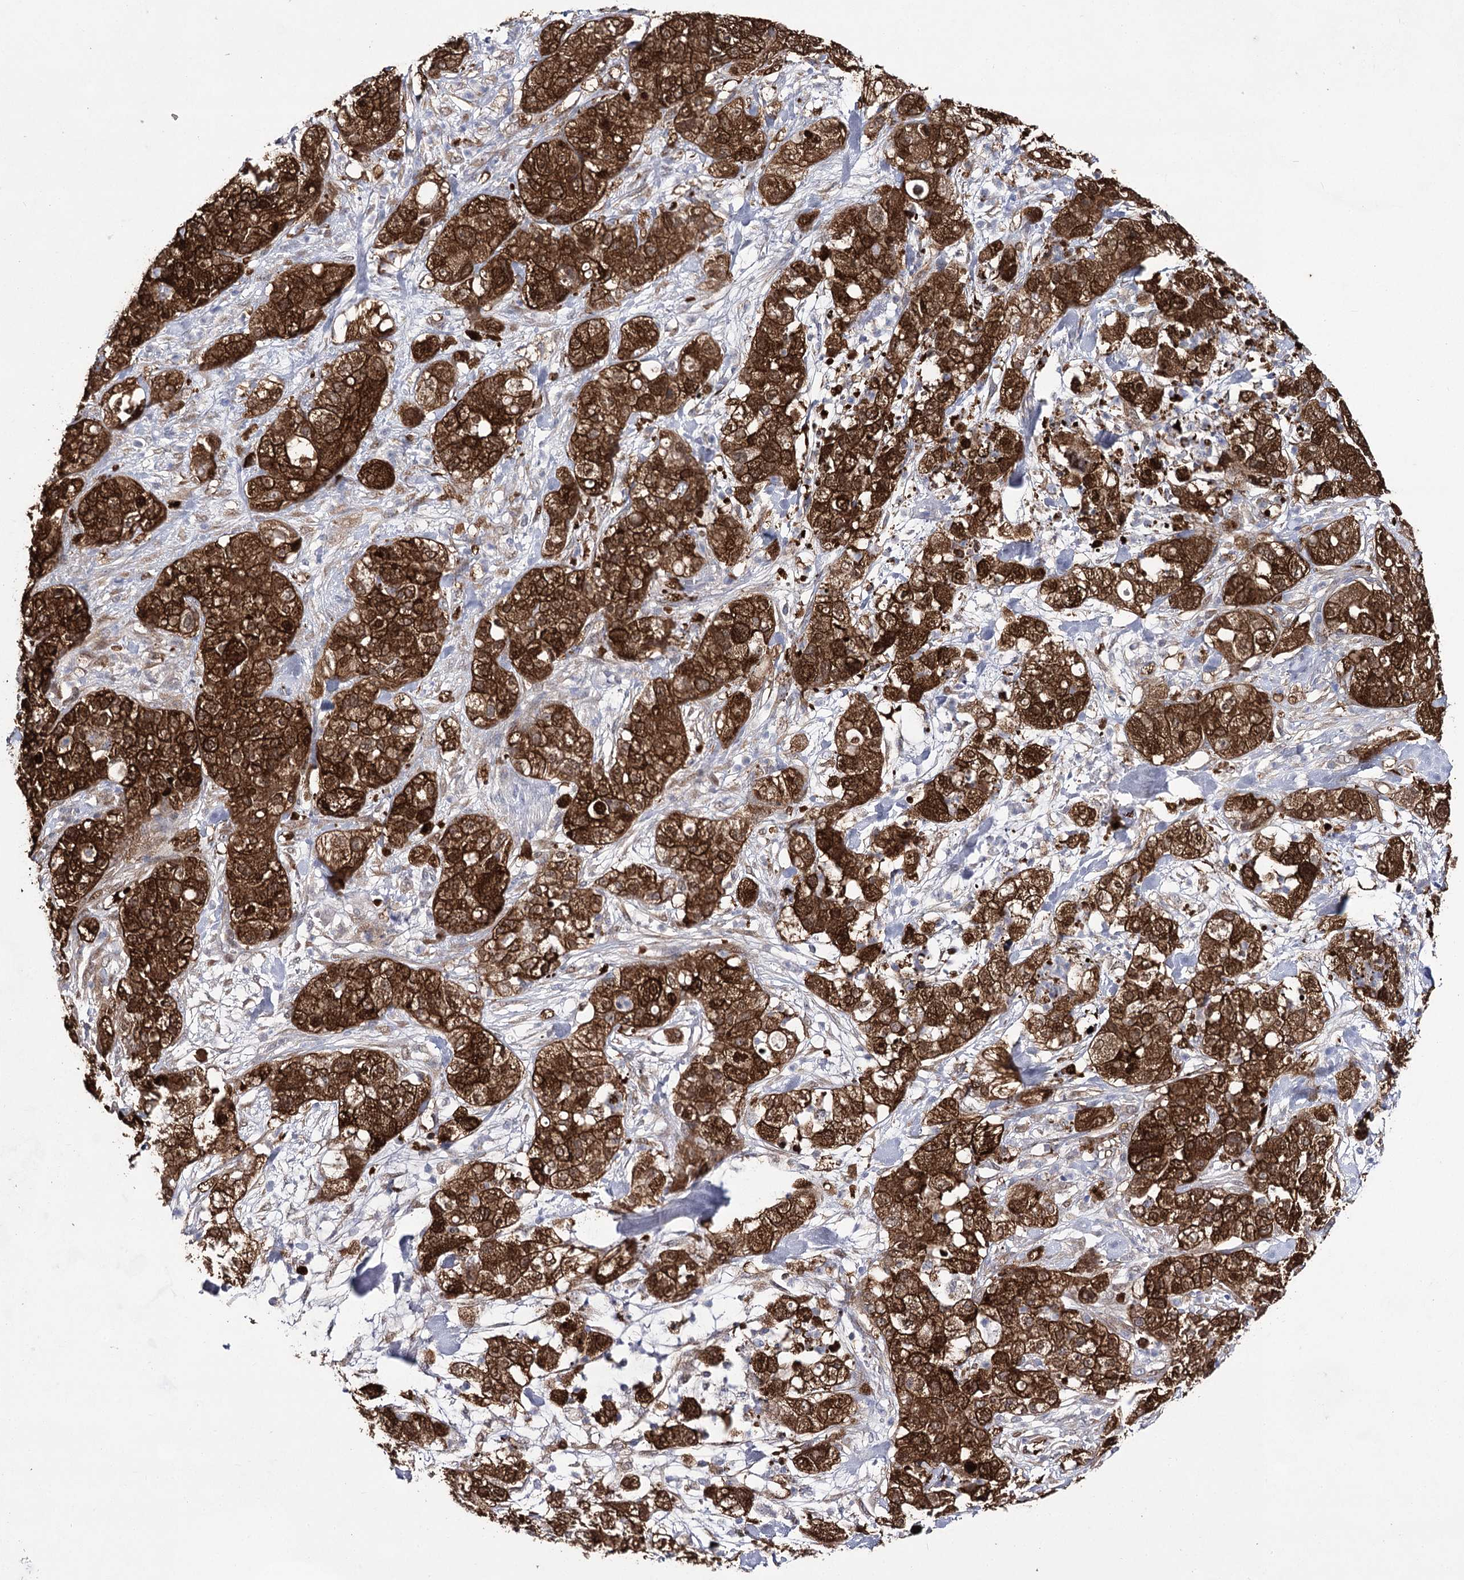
{"staining": {"intensity": "strong", "quantity": ">75%", "location": "cytoplasmic/membranous"}, "tissue": "pancreatic cancer", "cell_type": "Tumor cells", "image_type": "cancer", "snomed": [{"axis": "morphology", "description": "Adenocarcinoma, NOS"}, {"axis": "topography", "description": "Pancreas"}], "caption": "This micrograph demonstrates immunohistochemistry staining of human pancreatic adenocarcinoma, with high strong cytoplasmic/membranous staining in approximately >75% of tumor cells.", "gene": "UGDH", "patient": {"sex": "female", "age": 78}}